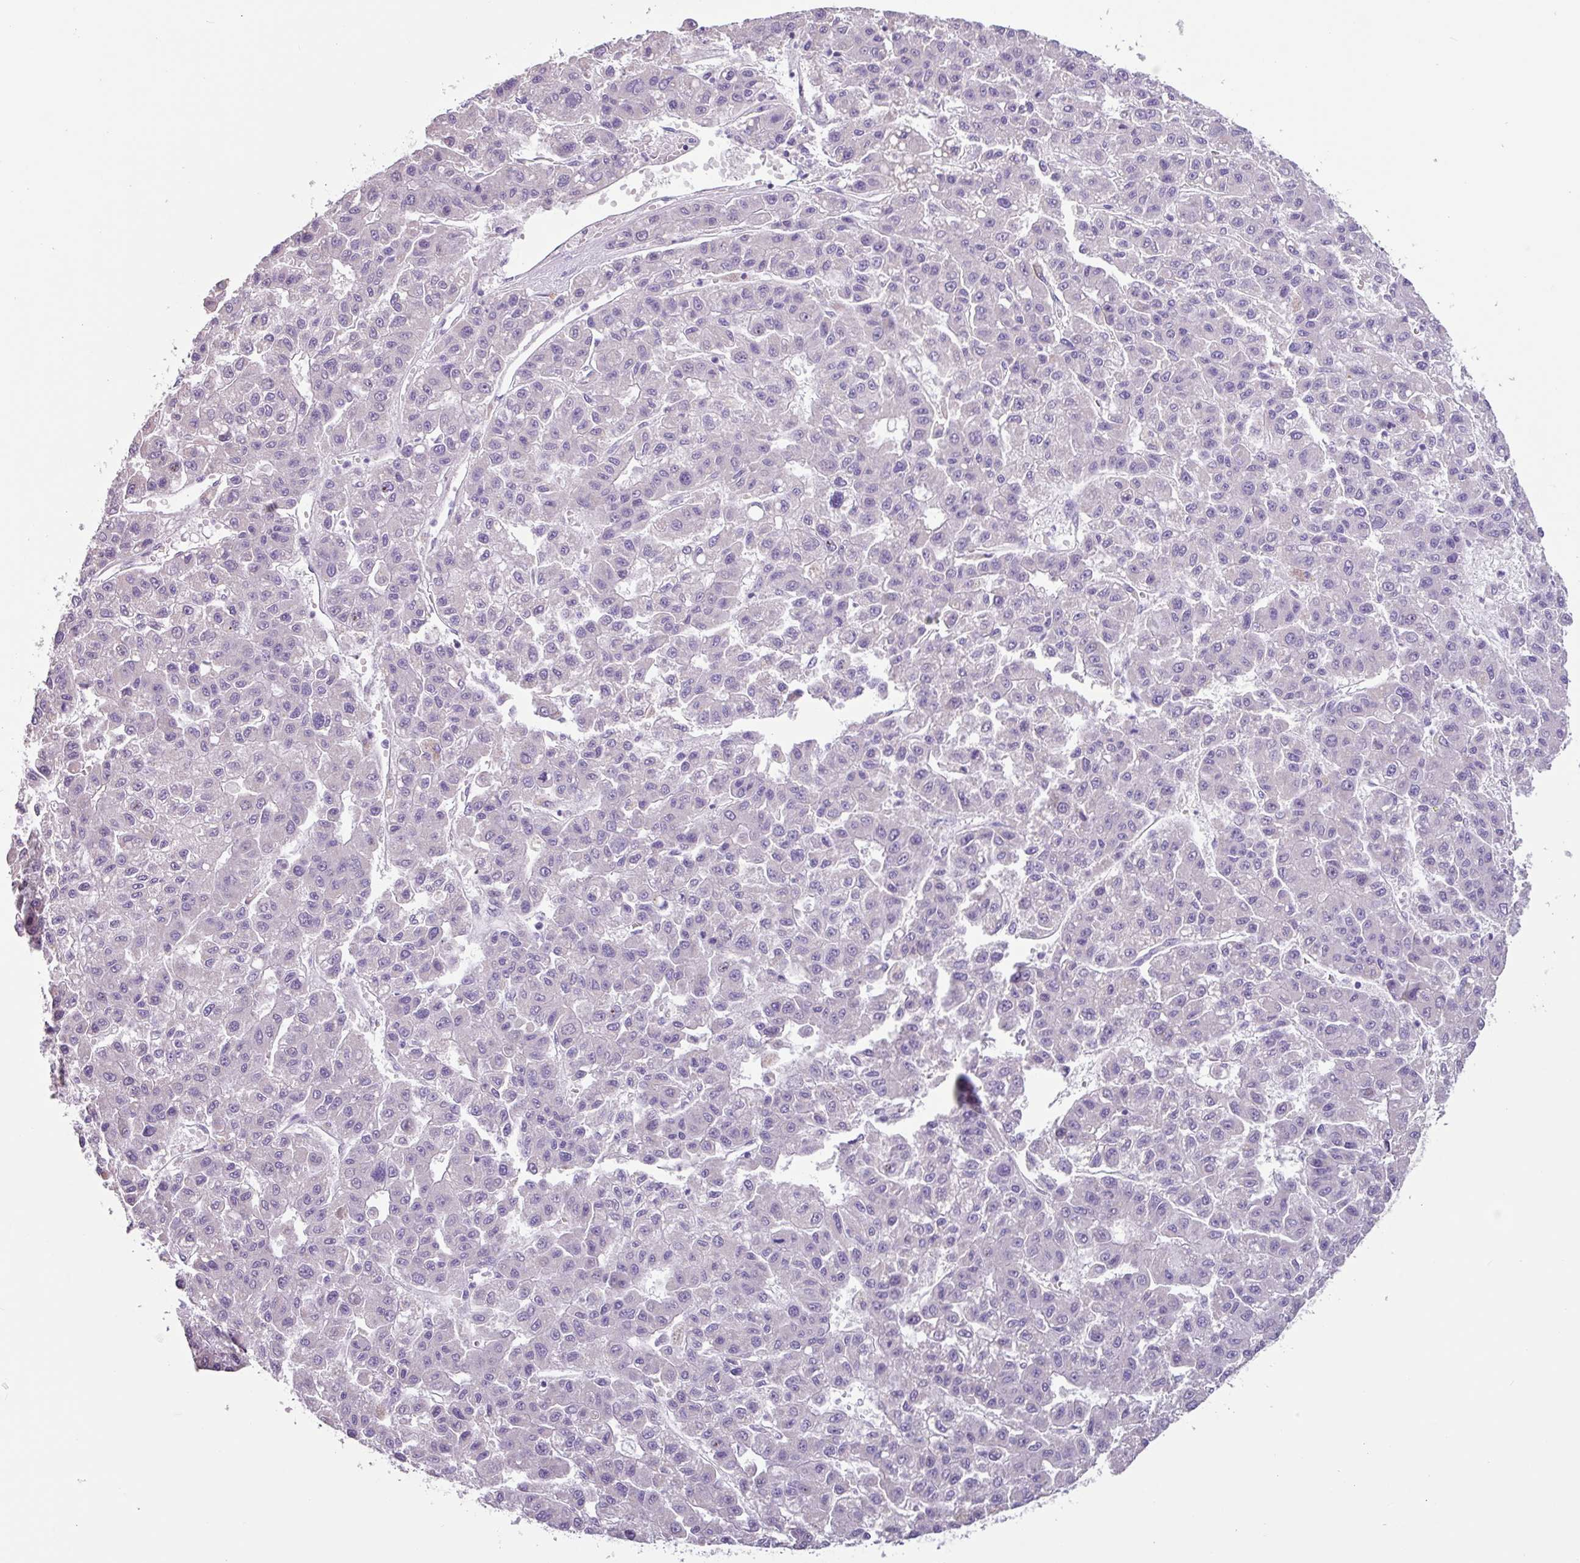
{"staining": {"intensity": "negative", "quantity": "none", "location": "none"}, "tissue": "liver cancer", "cell_type": "Tumor cells", "image_type": "cancer", "snomed": [{"axis": "morphology", "description": "Carcinoma, Hepatocellular, NOS"}, {"axis": "topography", "description": "Liver"}], "caption": "DAB immunohistochemical staining of liver cancer (hepatocellular carcinoma) demonstrates no significant staining in tumor cells.", "gene": "OTX1", "patient": {"sex": "male", "age": 70}}